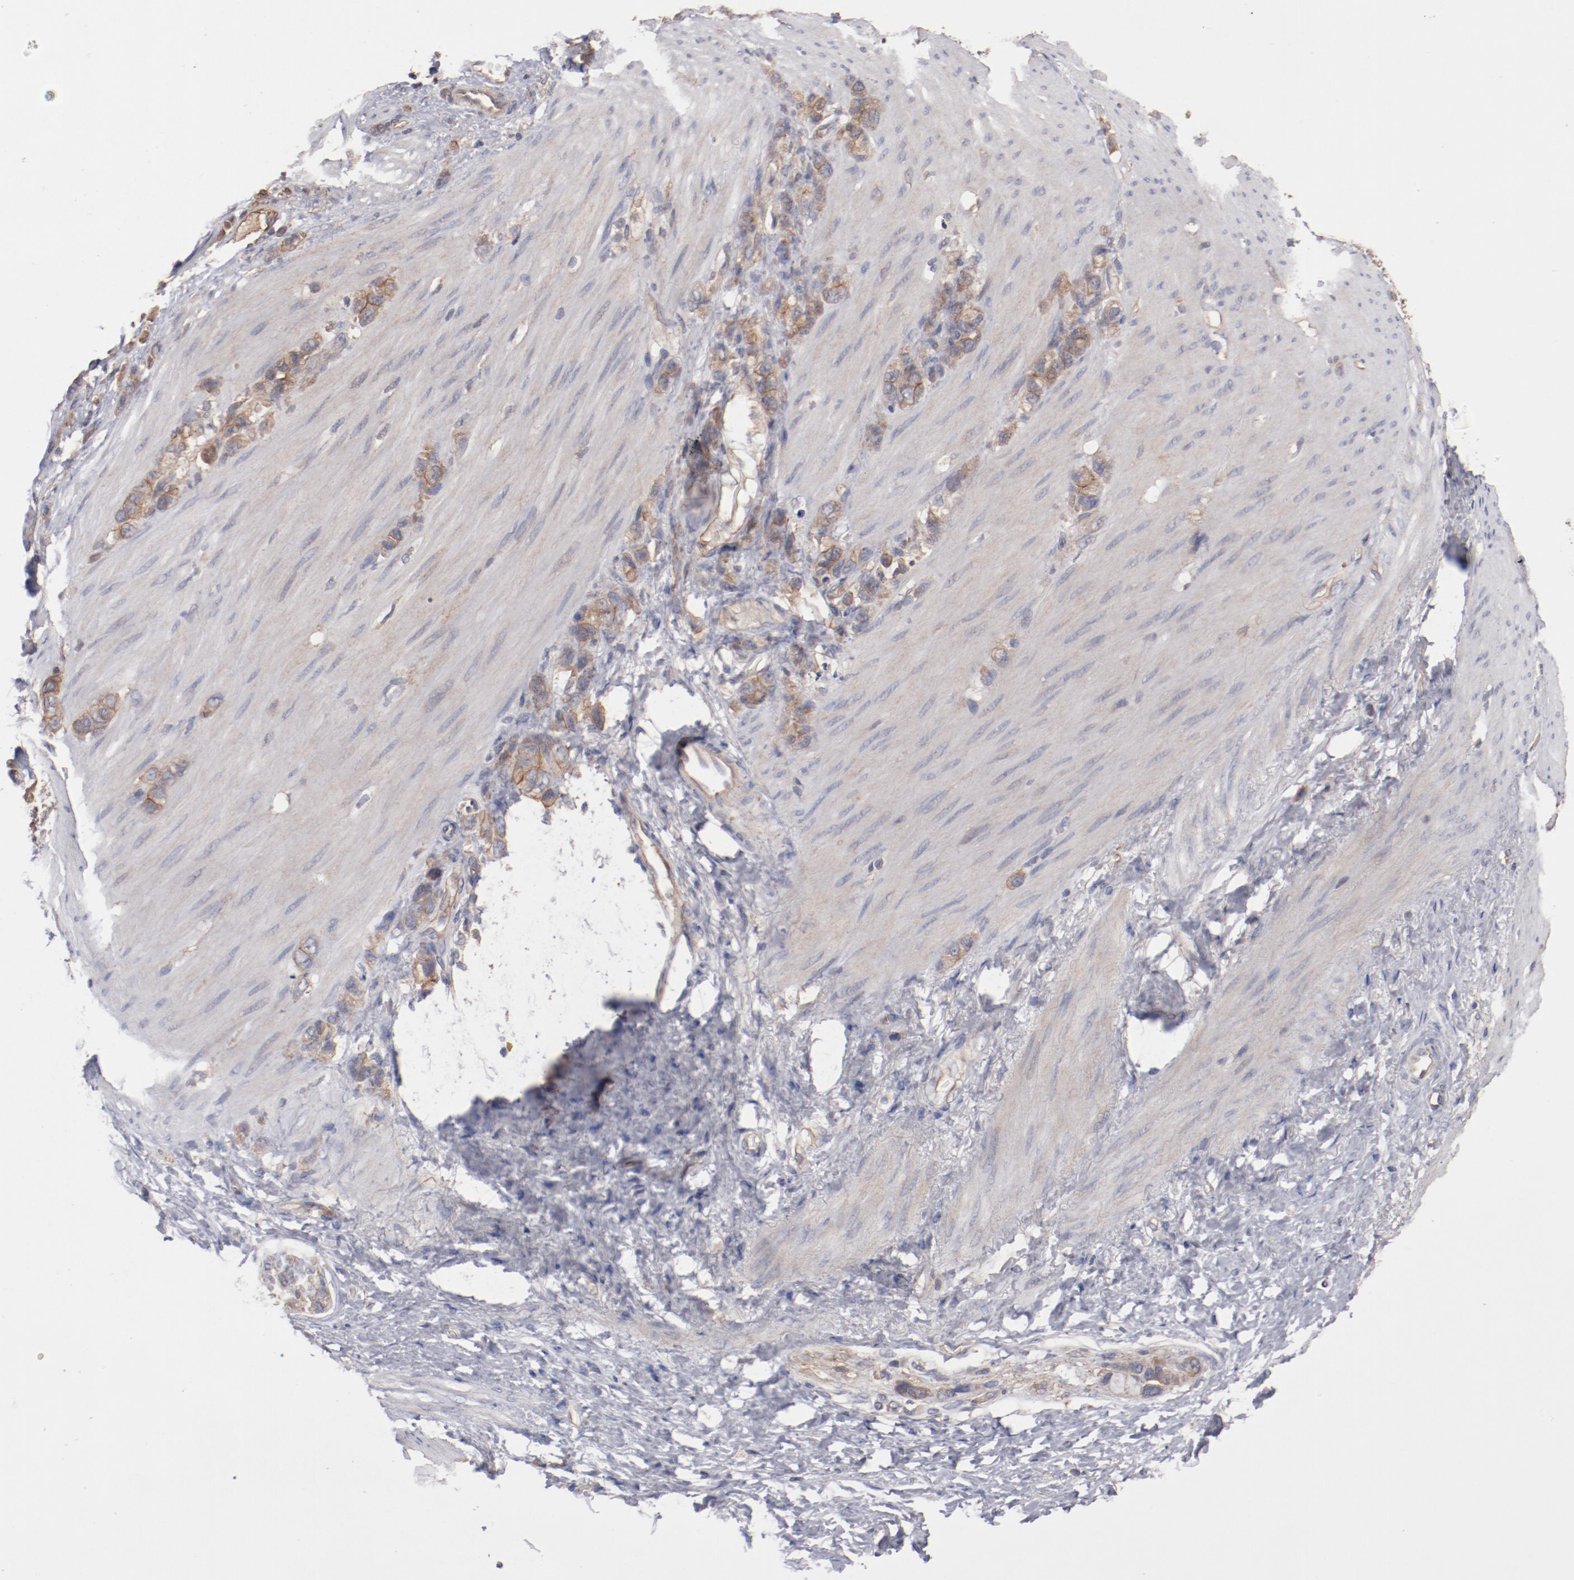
{"staining": {"intensity": "moderate", "quantity": ">75%", "location": "cytoplasmic/membranous"}, "tissue": "stomach cancer", "cell_type": "Tumor cells", "image_type": "cancer", "snomed": [{"axis": "morphology", "description": "Normal tissue, NOS"}, {"axis": "morphology", "description": "Adenocarcinoma, NOS"}, {"axis": "morphology", "description": "Adenocarcinoma, High grade"}, {"axis": "topography", "description": "Stomach, upper"}, {"axis": "topography", "description": "Stomach"}], "caption": "Immunohistochemistry (DAB) staining of stomach cancer demonstrates moderate cytoplasmic/membranous protein positivity in about >75% of tumor cells. The protein is stained brown, and the nuclei are stained in blue (DAB (3,3'-diaminobenzidine) IHC with brightfield microscopy, high magnification).", "gene": "DNAAF2", "patient": {"sex": "female", "age": 65}}